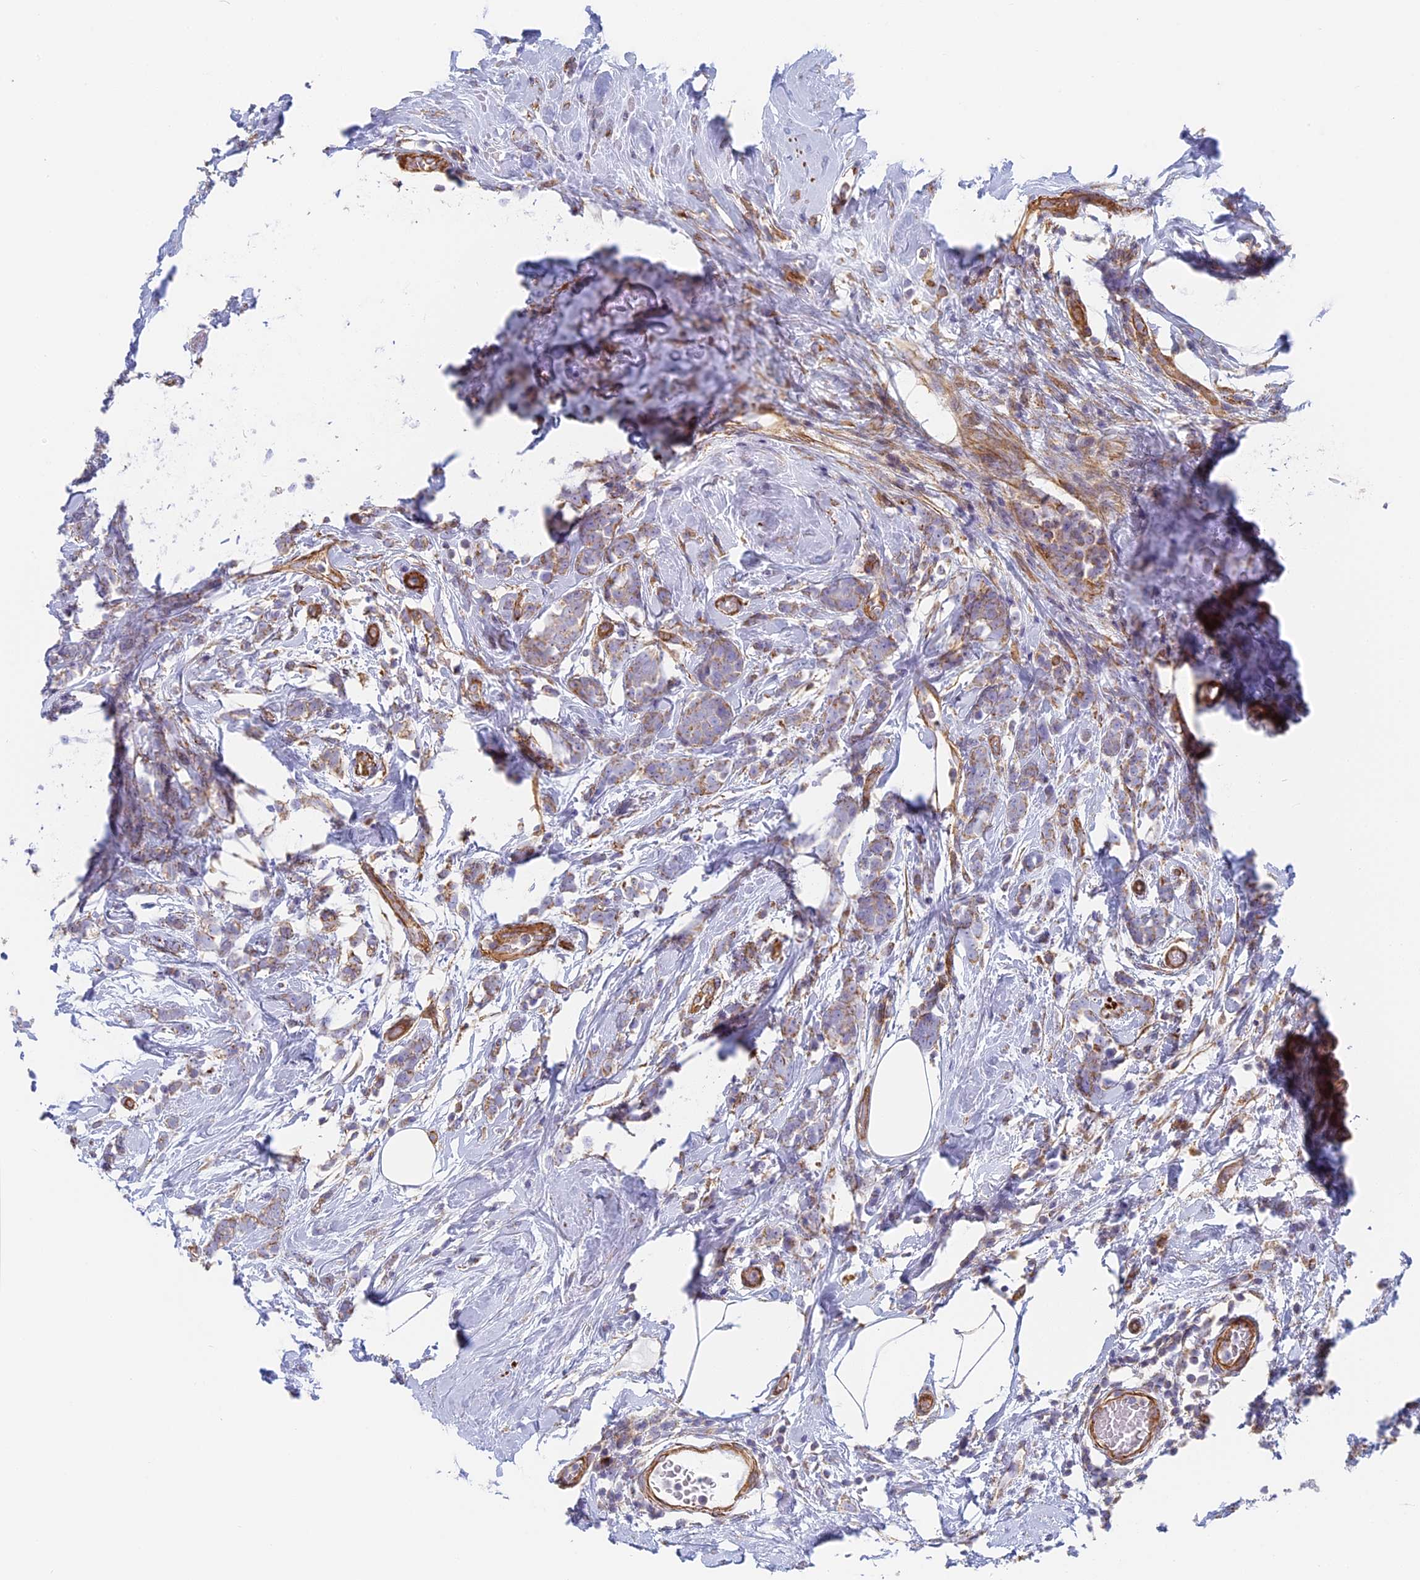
{"staining": {"intensity": "weak", "quantity": "<25%", "location": "cytoplasmic/membranous"}, "tissue": "breast cancer", "cell_type": "Tumor cells", "image_type": "cancer", "snomed": [{"axis": "morphology", "description": "Lobular carcinoma"}, {"axis": "topography", "description": "Breast"}], "caption": "The image reveals no significant positivity in tumor cells of breast lobular carcinoma.", "gene": "DDA1", "patient": {"sex": "female", "age": 58}}